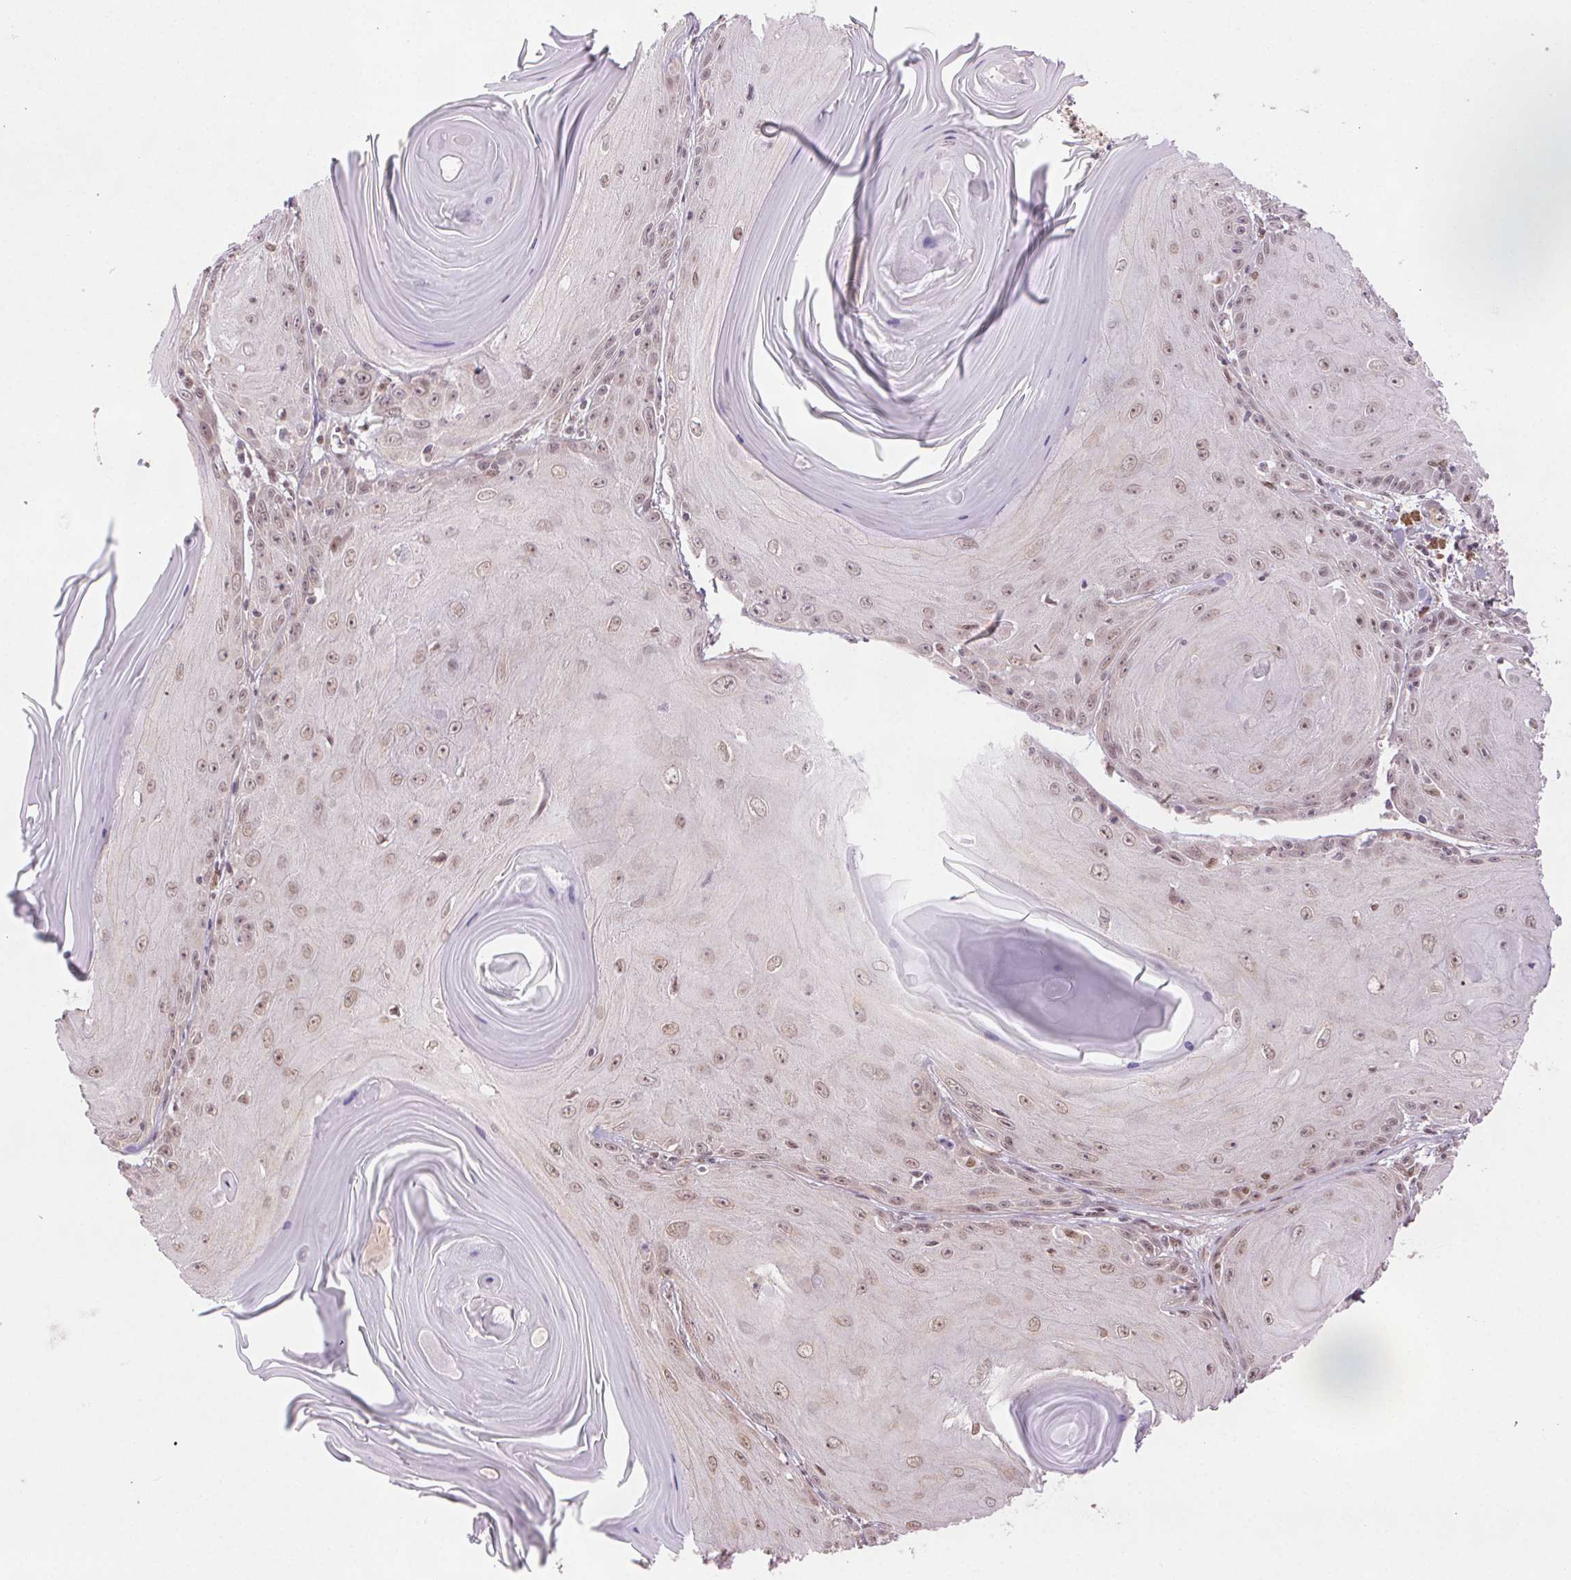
{"staining": {"intensity": "moderate", "quantity": ">75%", "location": "nuclear"}, "tissue": "skin cancer", "cell_type": "Tumor cells", "image_type": "cancer", "snomed": [{"axis": "morphology", "description": "Squamous cell carcinoma, NOS"}, {"axis": "topography", "description": "Skin"}, {"axis": "topography", "description": "Vulva"}], "caption": "Protein expression analysis of skin cancer demonstrates moderate nuclear expression in approximately >75% of tumor cells.", "gene": "TREML4", "patient": {"sex": "female", "age": 85}}